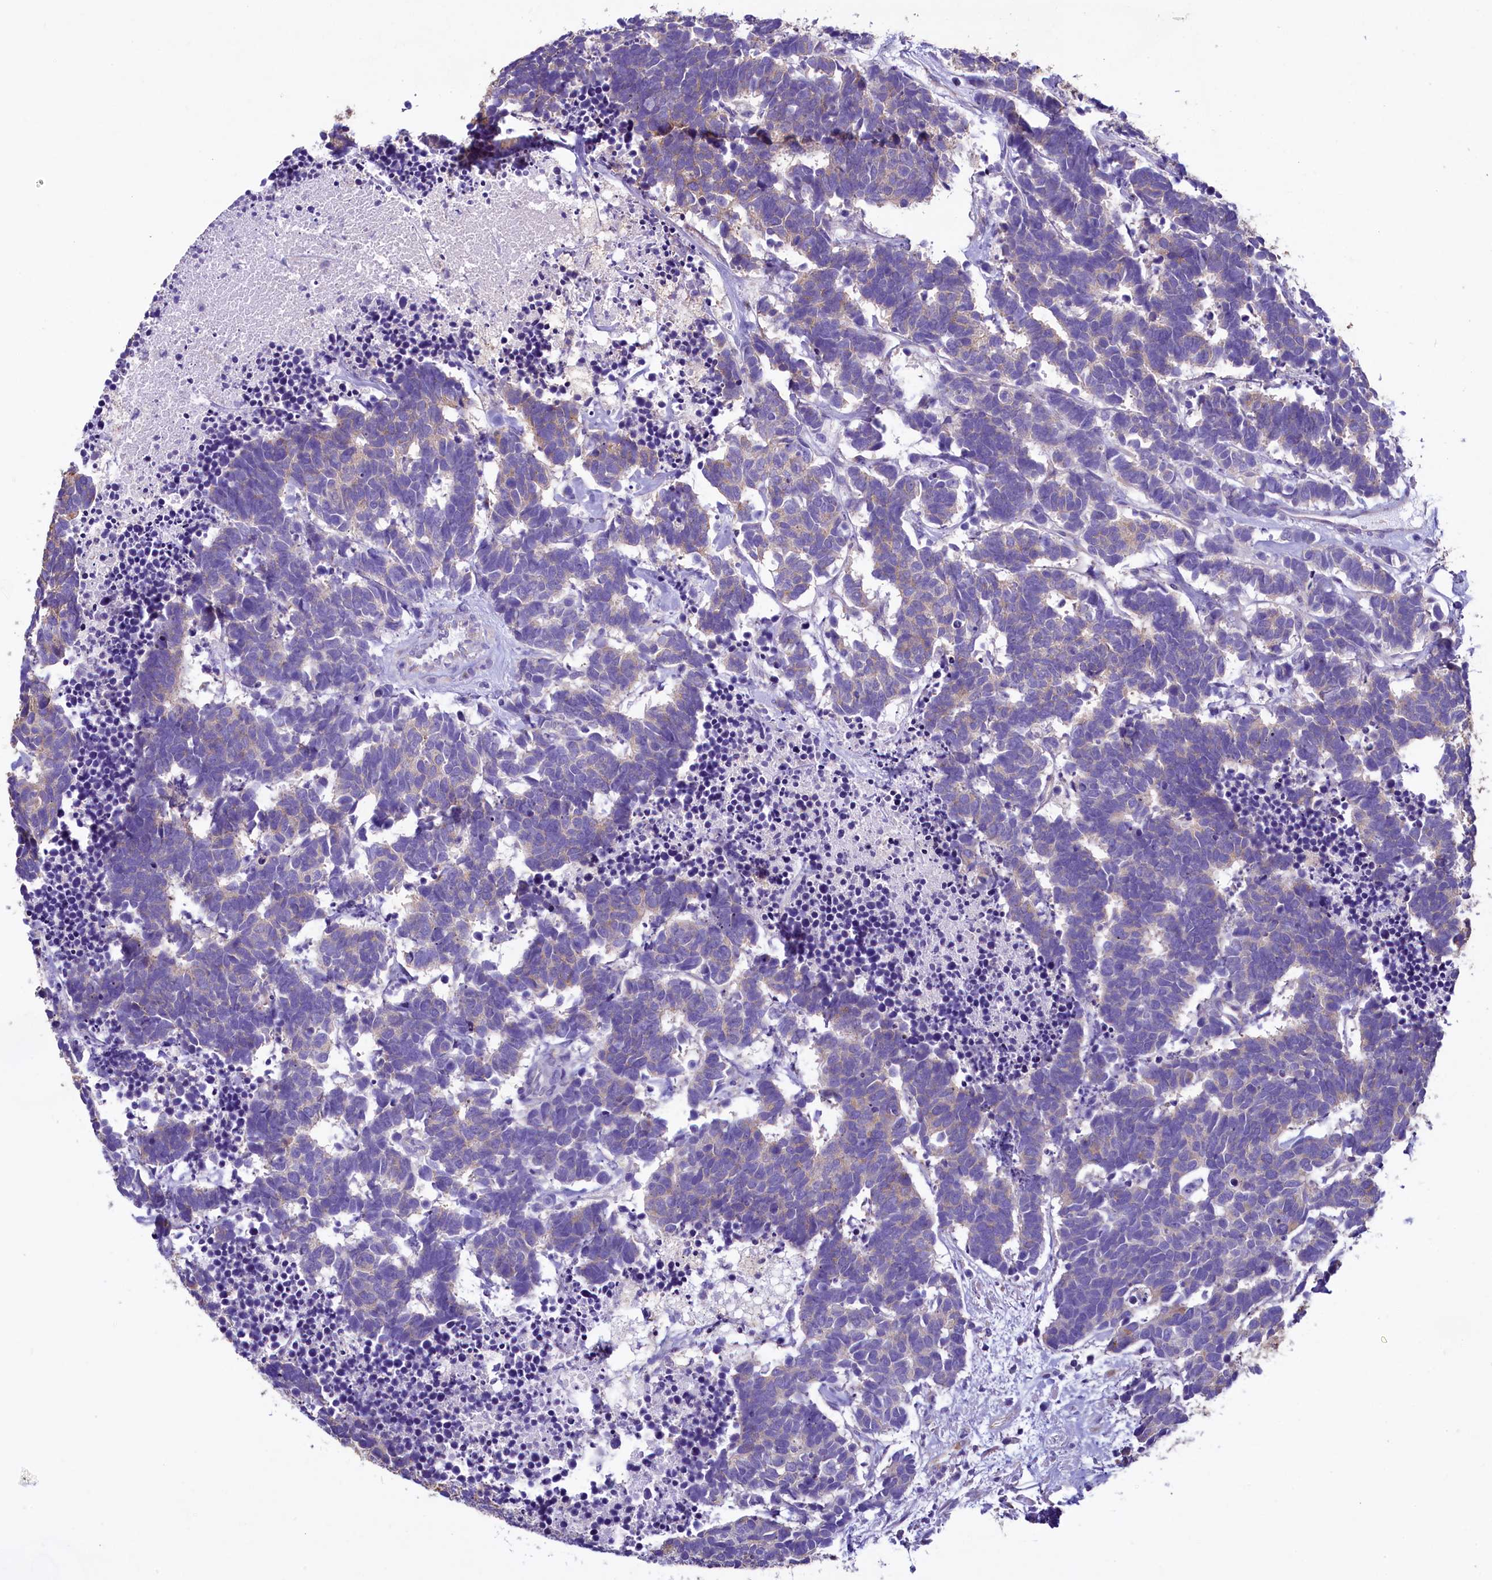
{"staining": {"intensity": "weak", "quantity": "25%-75%", "location": "cytoplasmic/membranous"}, "tissue": "carcinoid", "cell_type": "Tumor cells", "image_type": "cancer", "snomed": [{"axis": "morphology", "description": "Carcinoma, NOS"}, {"axis": "morphology", "description": "Carcinoid, malignant, NOS"}, {"axis": "topography", "description": "Urinary bladder"}], "caption": "Protein staining by IHC reveals weak cytoplasmic/membranous positivity in about 25%-75% of tumor cells in malignant carcinoid.", "gene": "GPR21", "patient": {"sex": "male", "age": 57}}